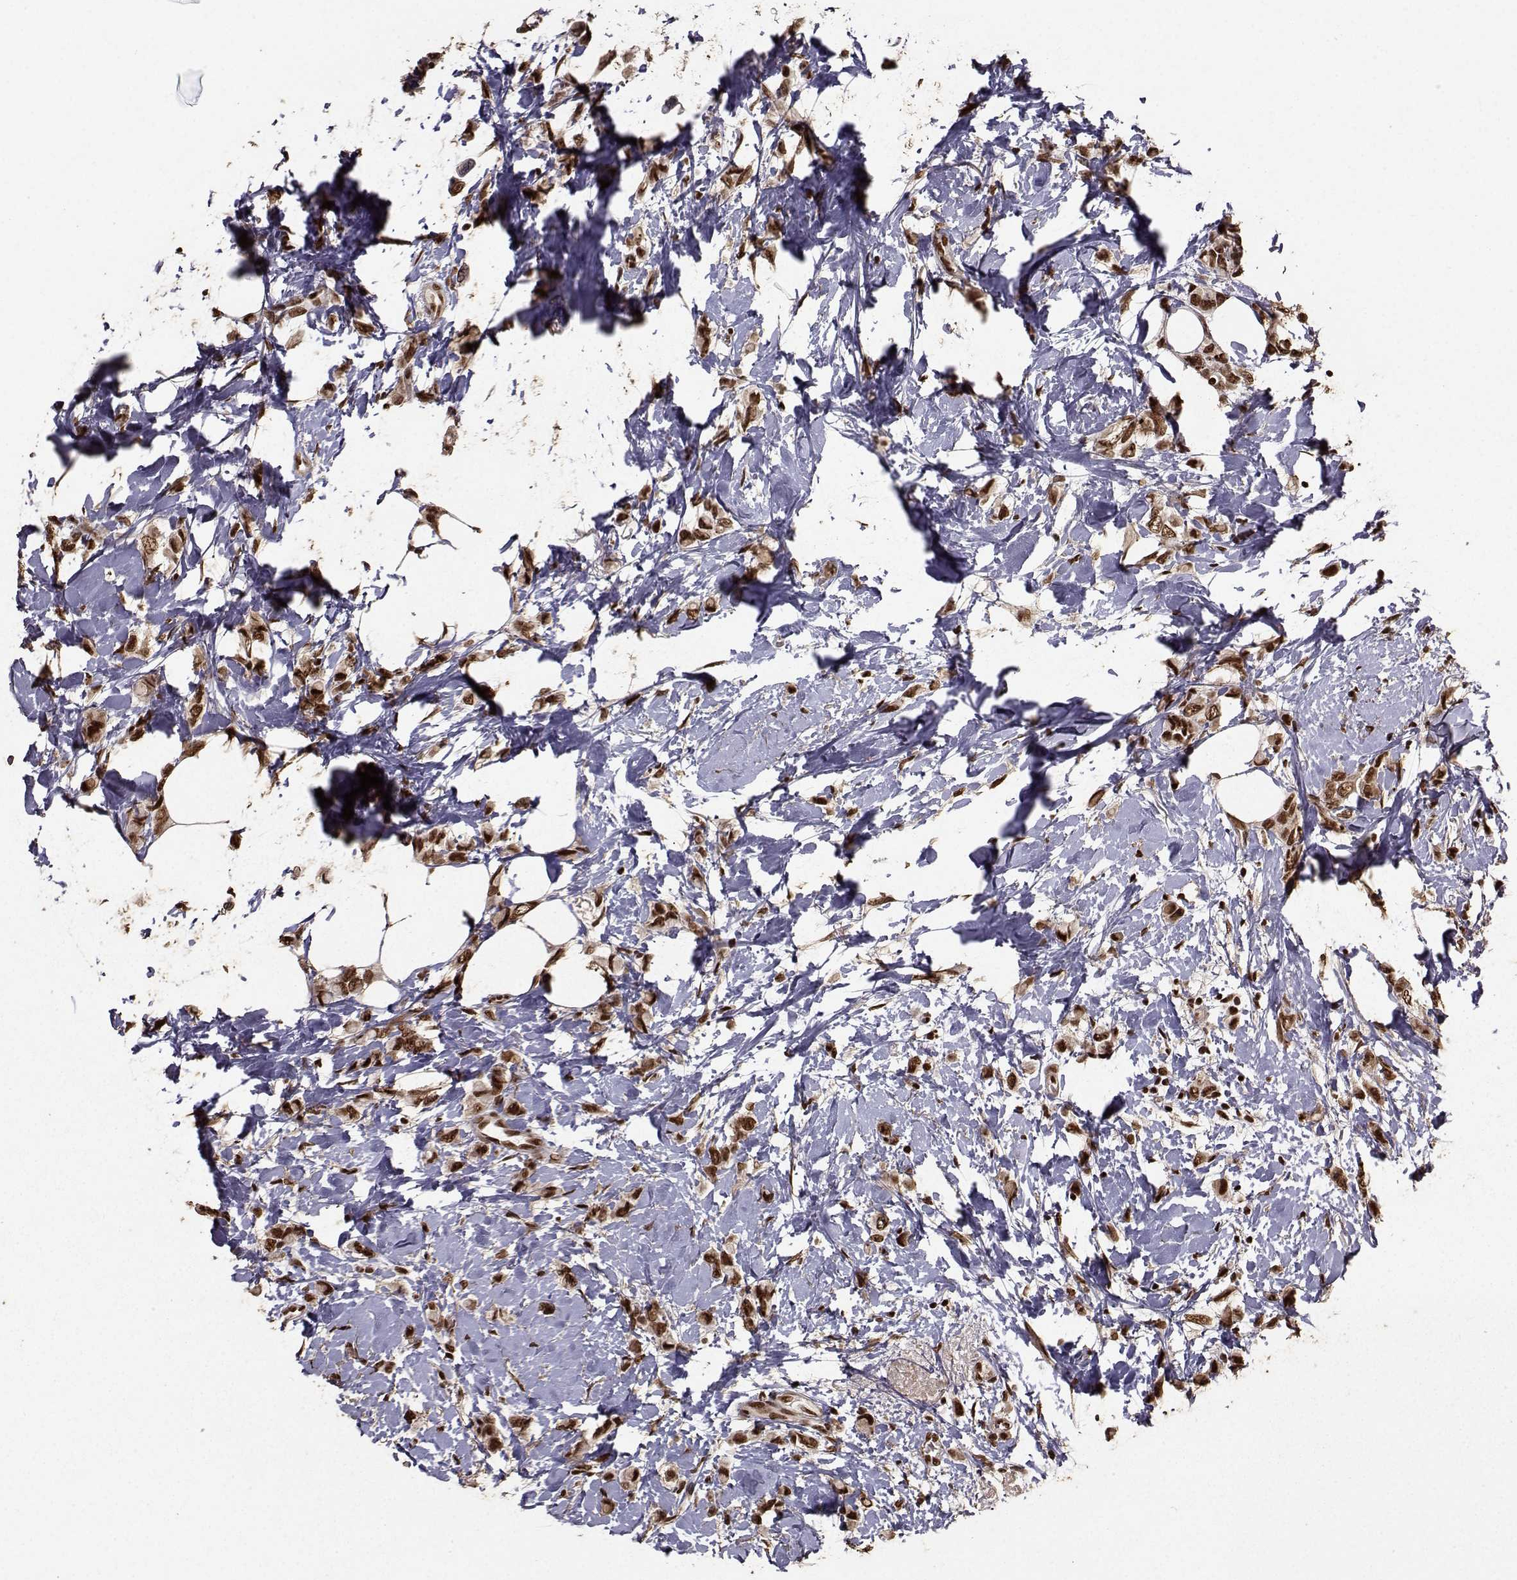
{"staining": {"intensity": "strong", "quantity": ">75%", "location": "cytoplasmic/membranous,nuclear"}, "tissue": "breast cancer", "cell_type": "Tumor cells", "image_type": "cancer", "snomed": [{"axis": "morphology", "description": "Lobular carcinoma"}, {"axis": "topography", "description": "Breast"}], "caption": "High-magnification brightfield microscopy of lobular carcinoma (breast) stained with DAB (brown) and counterstained with hematoxylin (blue). tumor cells exhibit strong cytoplasmic/membranous and nuclear staining is identified in about>75% of cells. The staining was performed using DAB, with brown indicating positive protein expression. Nuclei are stained blue with hematoxylin.", "gene": "SF1", "patient": {"sex": "female", "age": 66}}